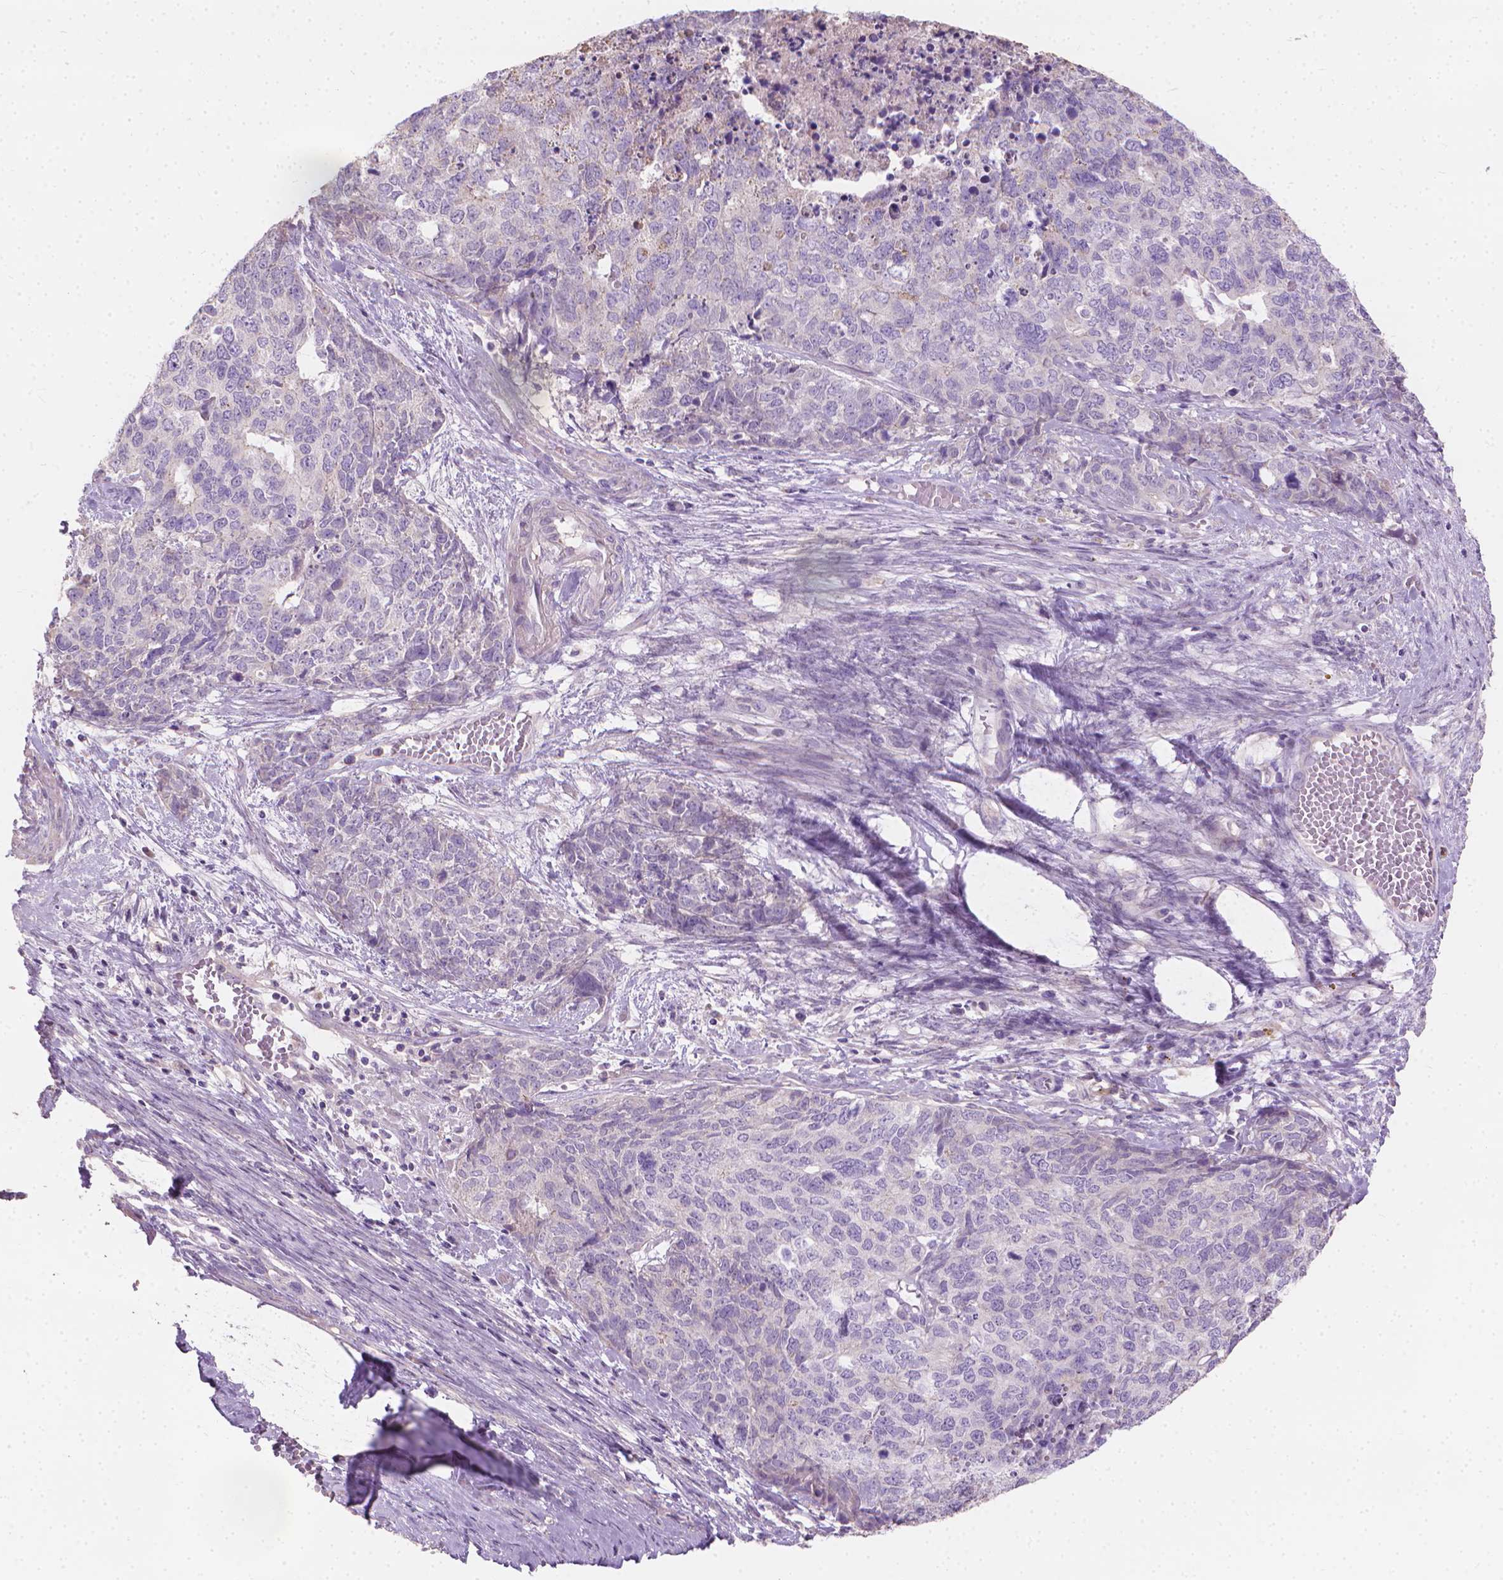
{"staining": {"intensity": "negative", "quantity": "none", "location": "none"}, "tissue": "cervical cancer", "cell_type": "Tumor cells", "image_type": "cancer", "snomed": [{"axis": "morphology", "description": "Squamous cell carcinoma, NOS"}, {"axis": "topography", "description": "Cervix"}], "caption": "Photomicrograph shows no protein staining in tumor cells of cervical squamous cell carcinoma tissue.", "gene": "CABCOCO1", "patient": {"sex": "female", "age": 63}}